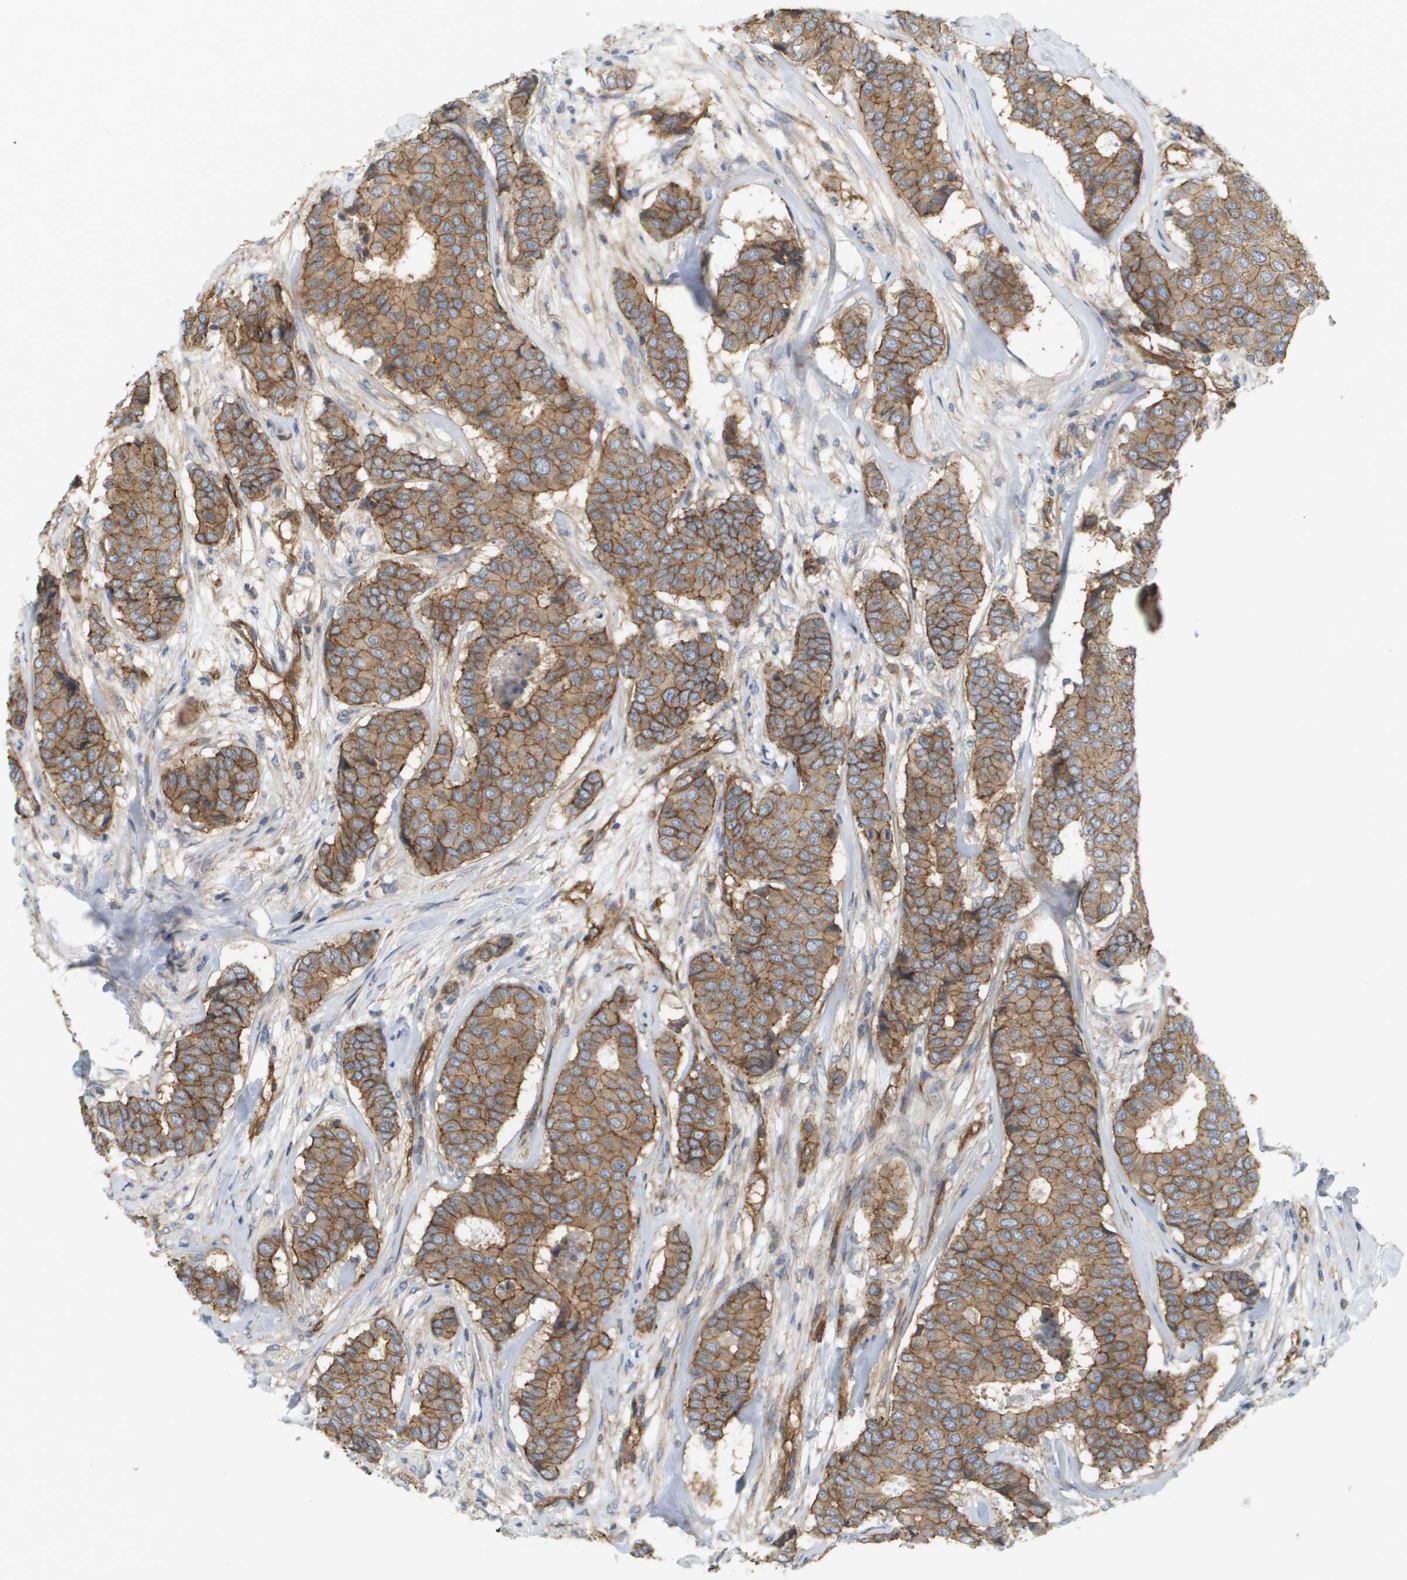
{"staining": {"intensity": "moderate", "quantity": ">75%", "location": "cytoplasmic/membranous"}, "tissue": "breast cancer", "cell_type": "Tumor cells", "image_type": "cancer", "snomed": [{"axis": "morphology", "description": "Duct carcinoma"}, {"axis": "topography", "description": "Breast"}], "caption": "Protein staining shows moderate cytoplasmic/membranous positivity in about >75% of tumor cells in infiltrating ductal carcinoma (breast). Nuclei are stained in blue.", "gene": "SGMS2", "patient": {"sex": "female", "age": 75}}